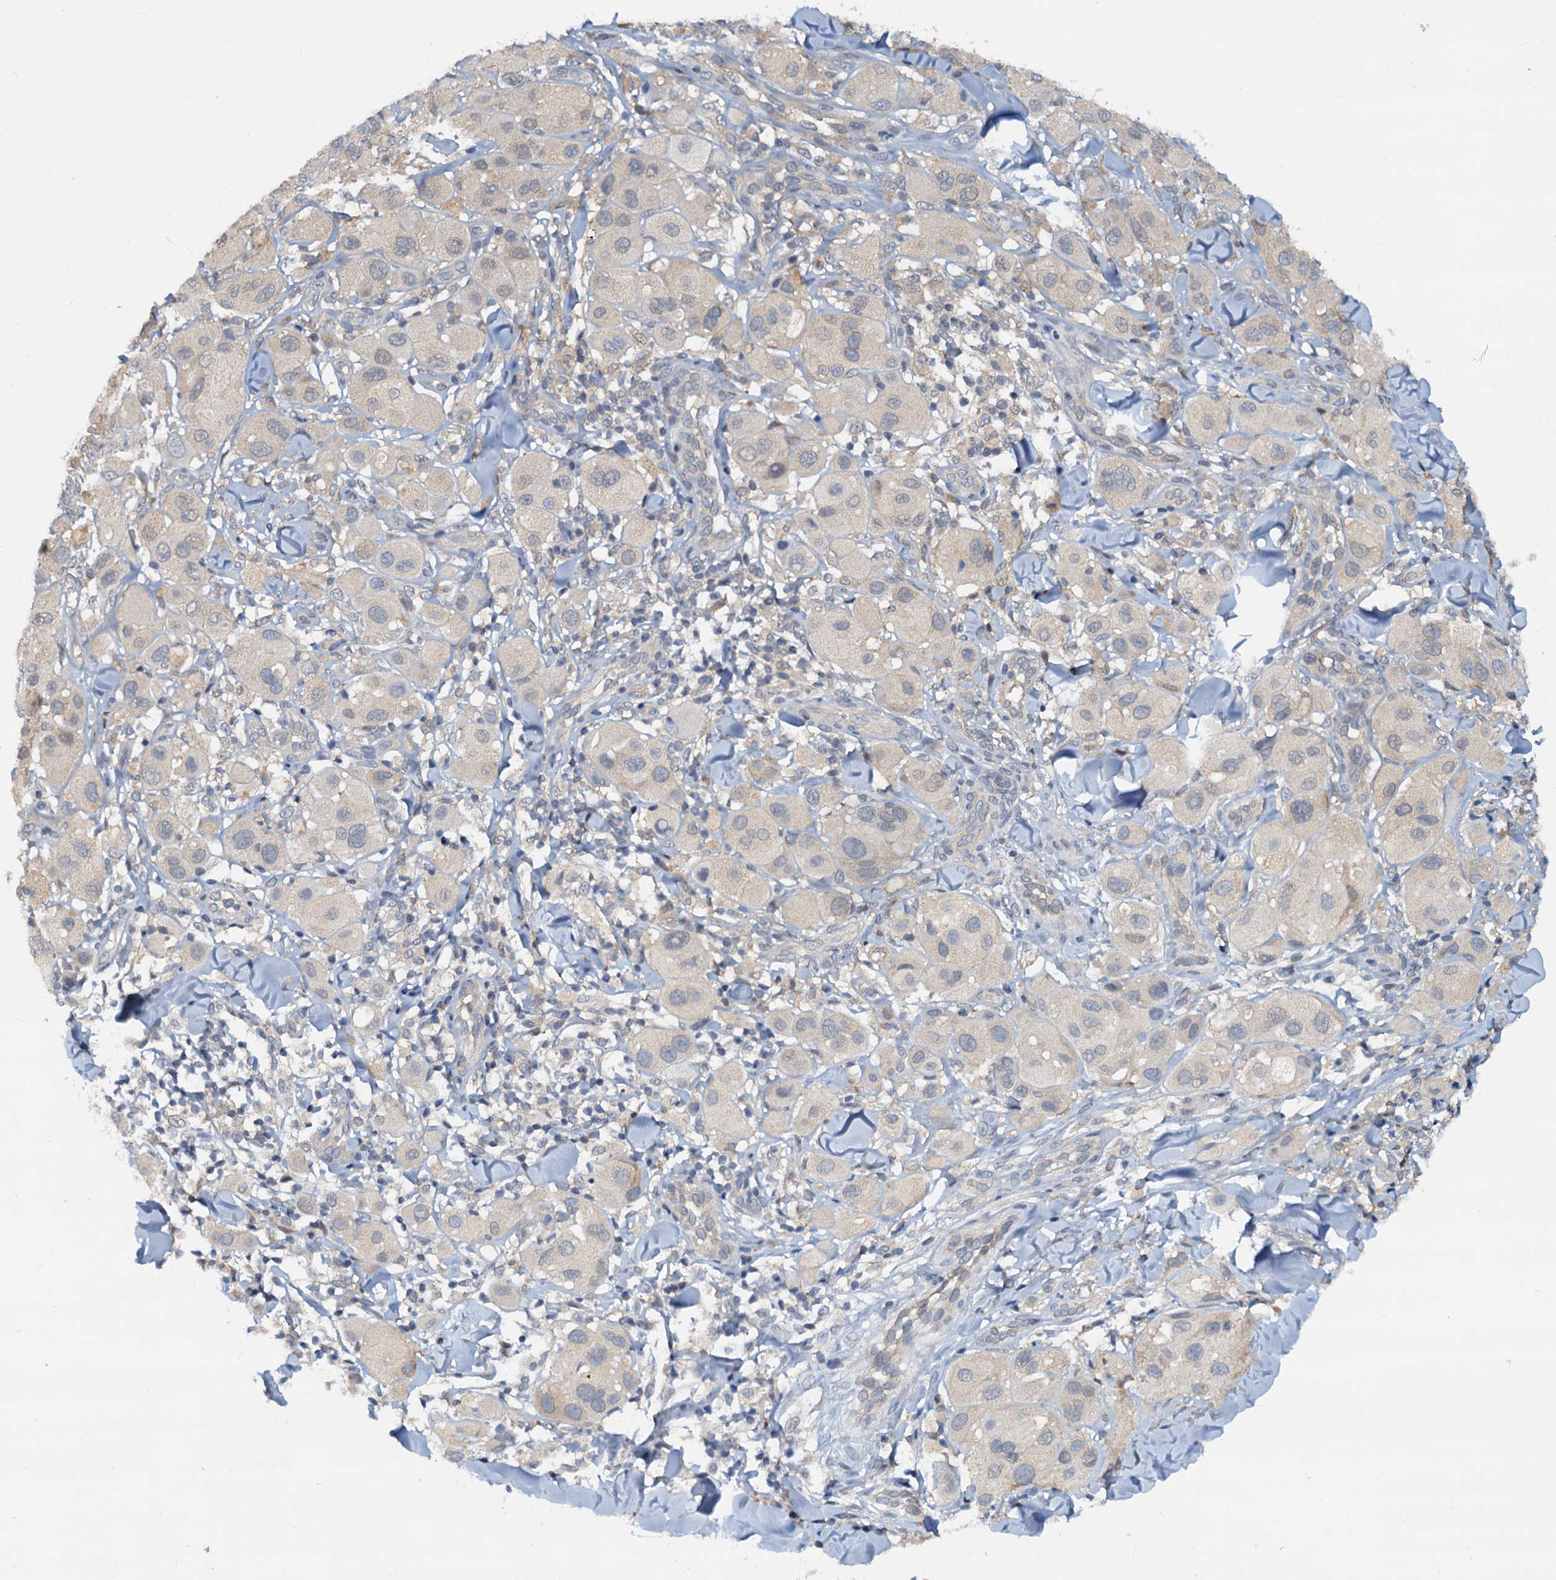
{"staining": {"intensity": "negative", "quantity": "none", "location": "none"}, "tissue": "melanoma", "cell_type": "Tumor cells", "image_type": "cancer", "snomed": [{"axis": "morphology", "description": "Malignant melanoma, Metastatic site"}, {"axis": "topography", "description": "Skin"}], "caption": "The histopathology image shows no staining of tumor cells in melanoma.", "gene": "PTGES3", "patient": {"sex": "male", "age": 41}}